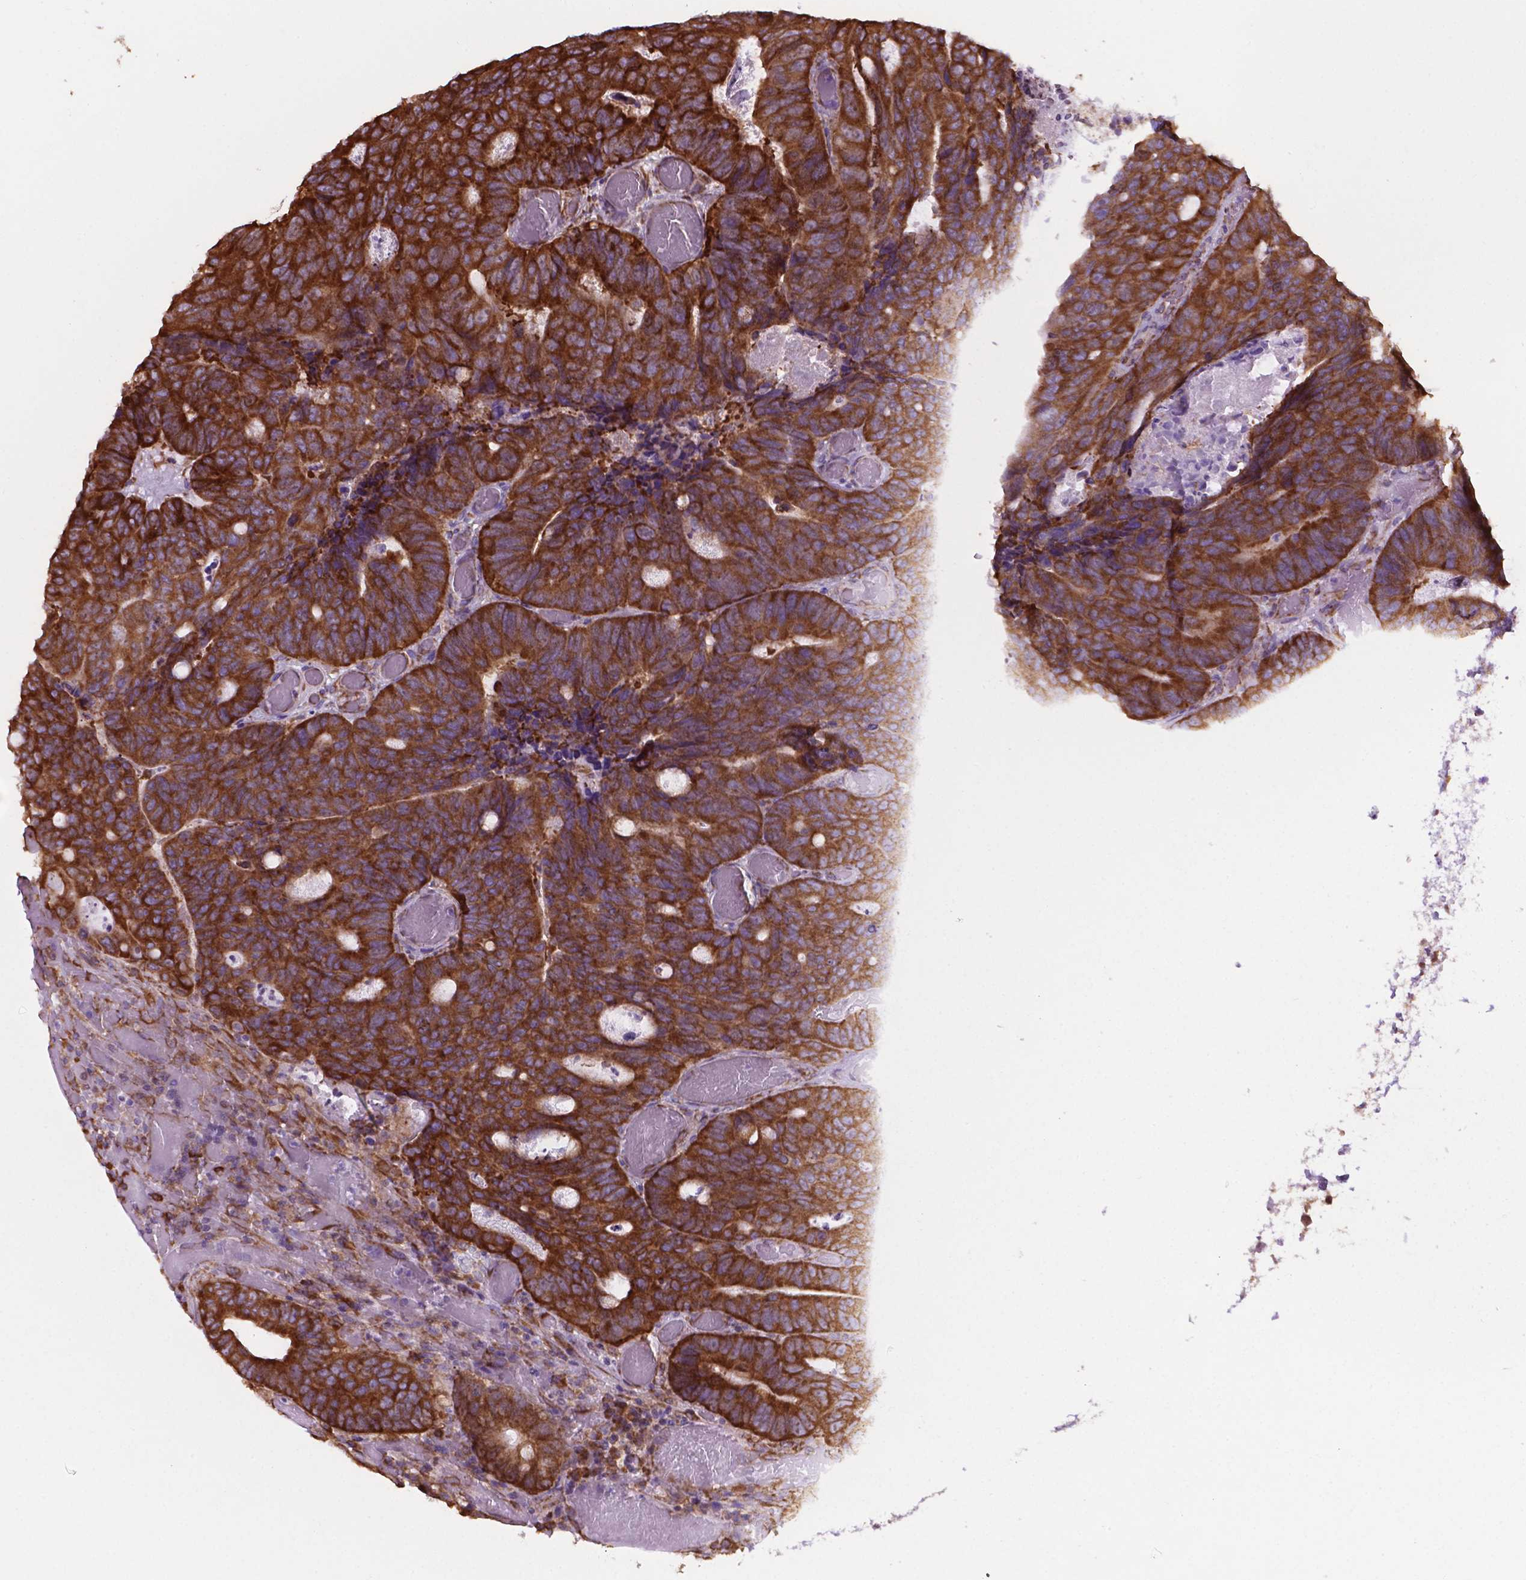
{"staining": {"intensity": "strong", "quantity": ">75%", "location": "cytoplasmic/membranous"}, "tissue": "colorectal cancer", "cell_type": "Tumor cells", "image_type": "cancer", "snomed": [{"axis": "morphology", "description": "Adenocarcinoma, NOS"}, {"axis": "topography", "description": "Colon"}], "caption": "Colorectal cancer (adenocarcinoma) was stained to show a protein in brown. There is high levels of strong cytoplasmic/membranous staining in about >75% of tumor cells.", "gene": "RPL29", "patient": {"sex": "male", "age": 87}}